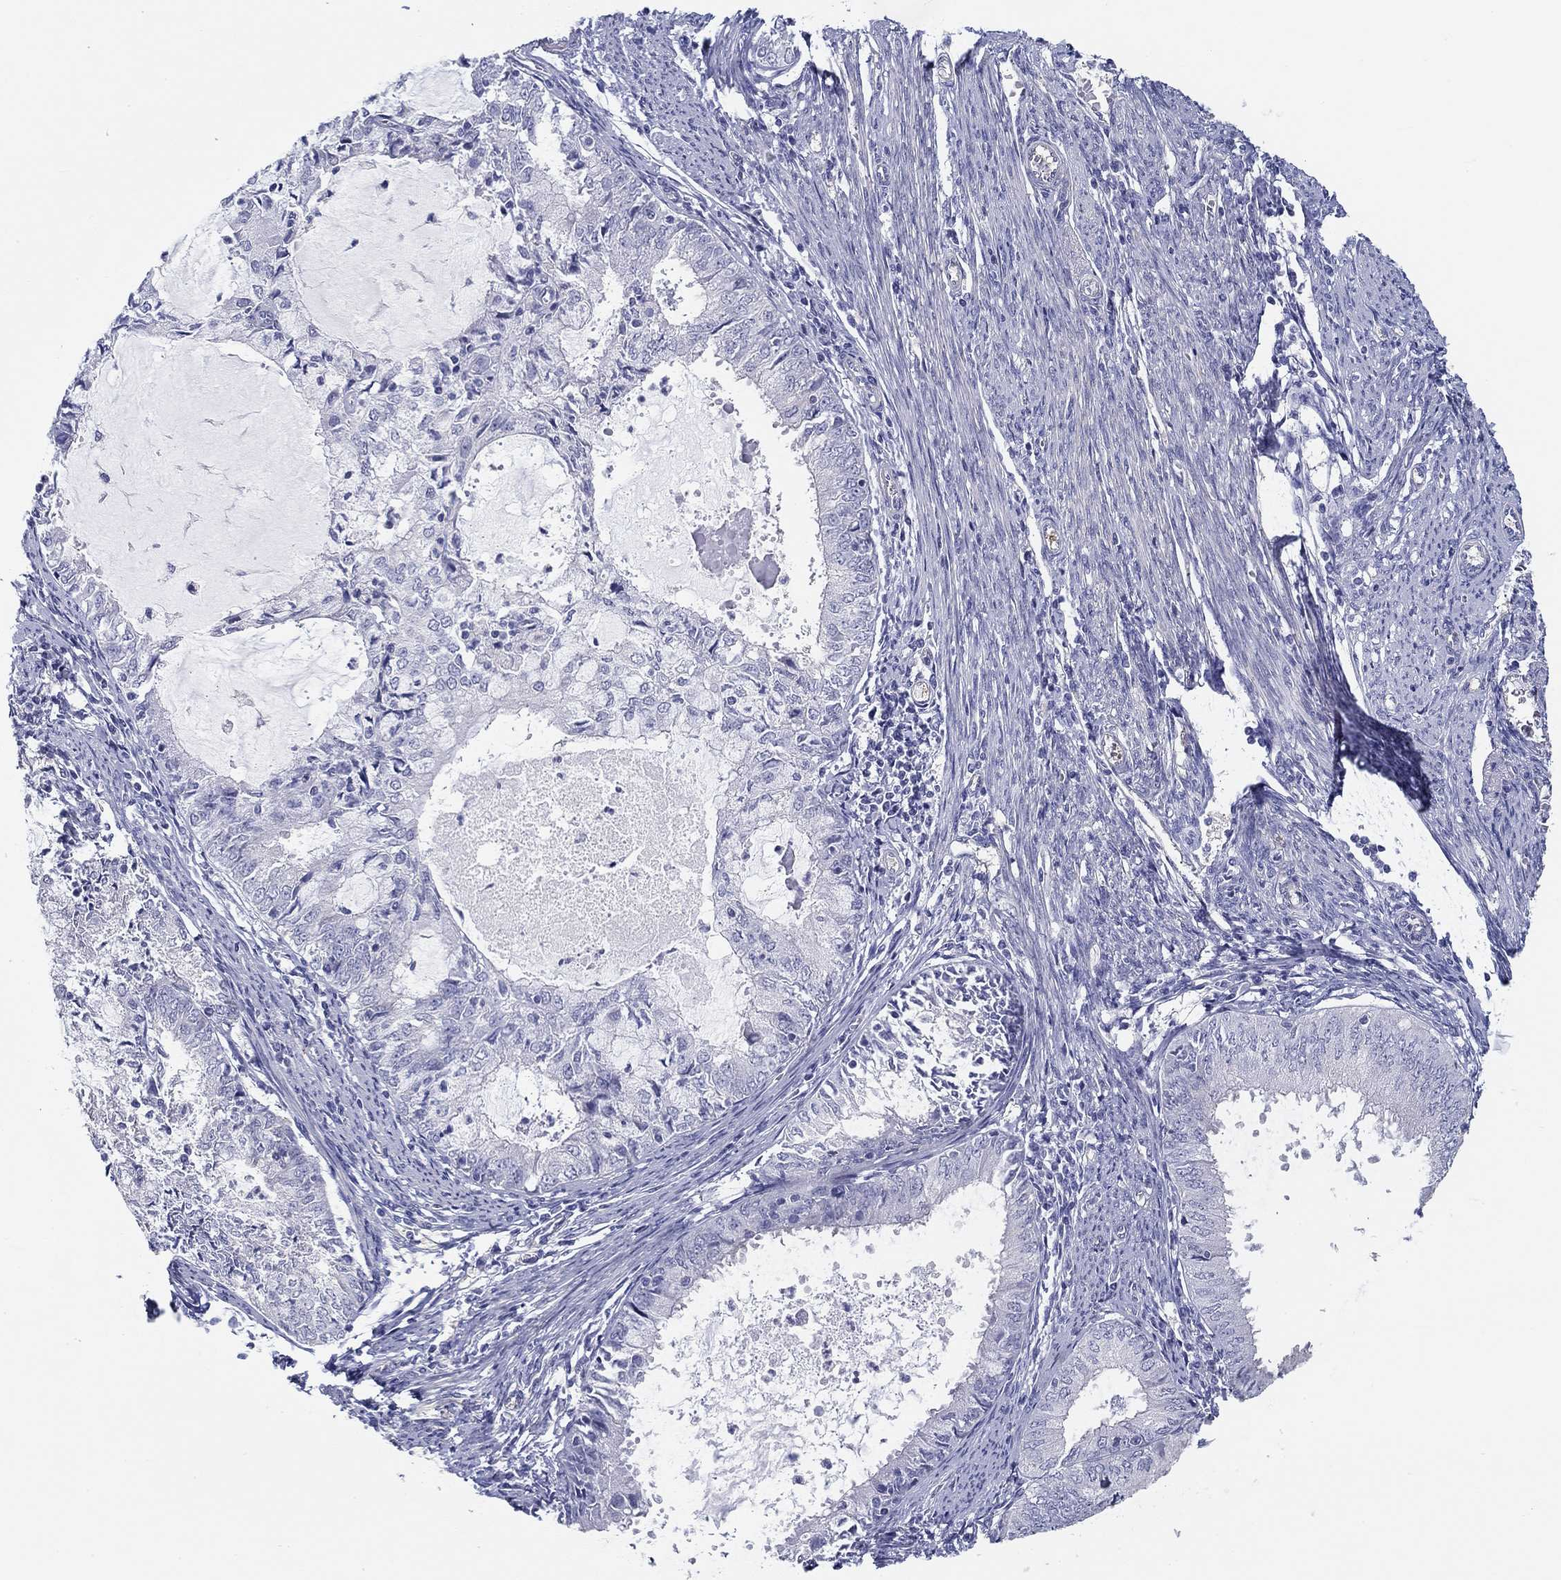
{"staining": {"intensity": "negative", "quantity": "none", "location": "none"}, "tissue": "endometrial cancer", "cell_type": "Tumor cells", "image_type": "cancer", "snomed": [{"axis": "morphology", "description": "Adenocarcinoma, NOS"}, {"axis": "topography", "description": "Endometrium"}], "caption": "The histopathology image exhibits no staining of tumor cells in endometrial adenocarcinoma.", "gene": "CRYGD", "patient": {"sex": "female", "age": 57}}